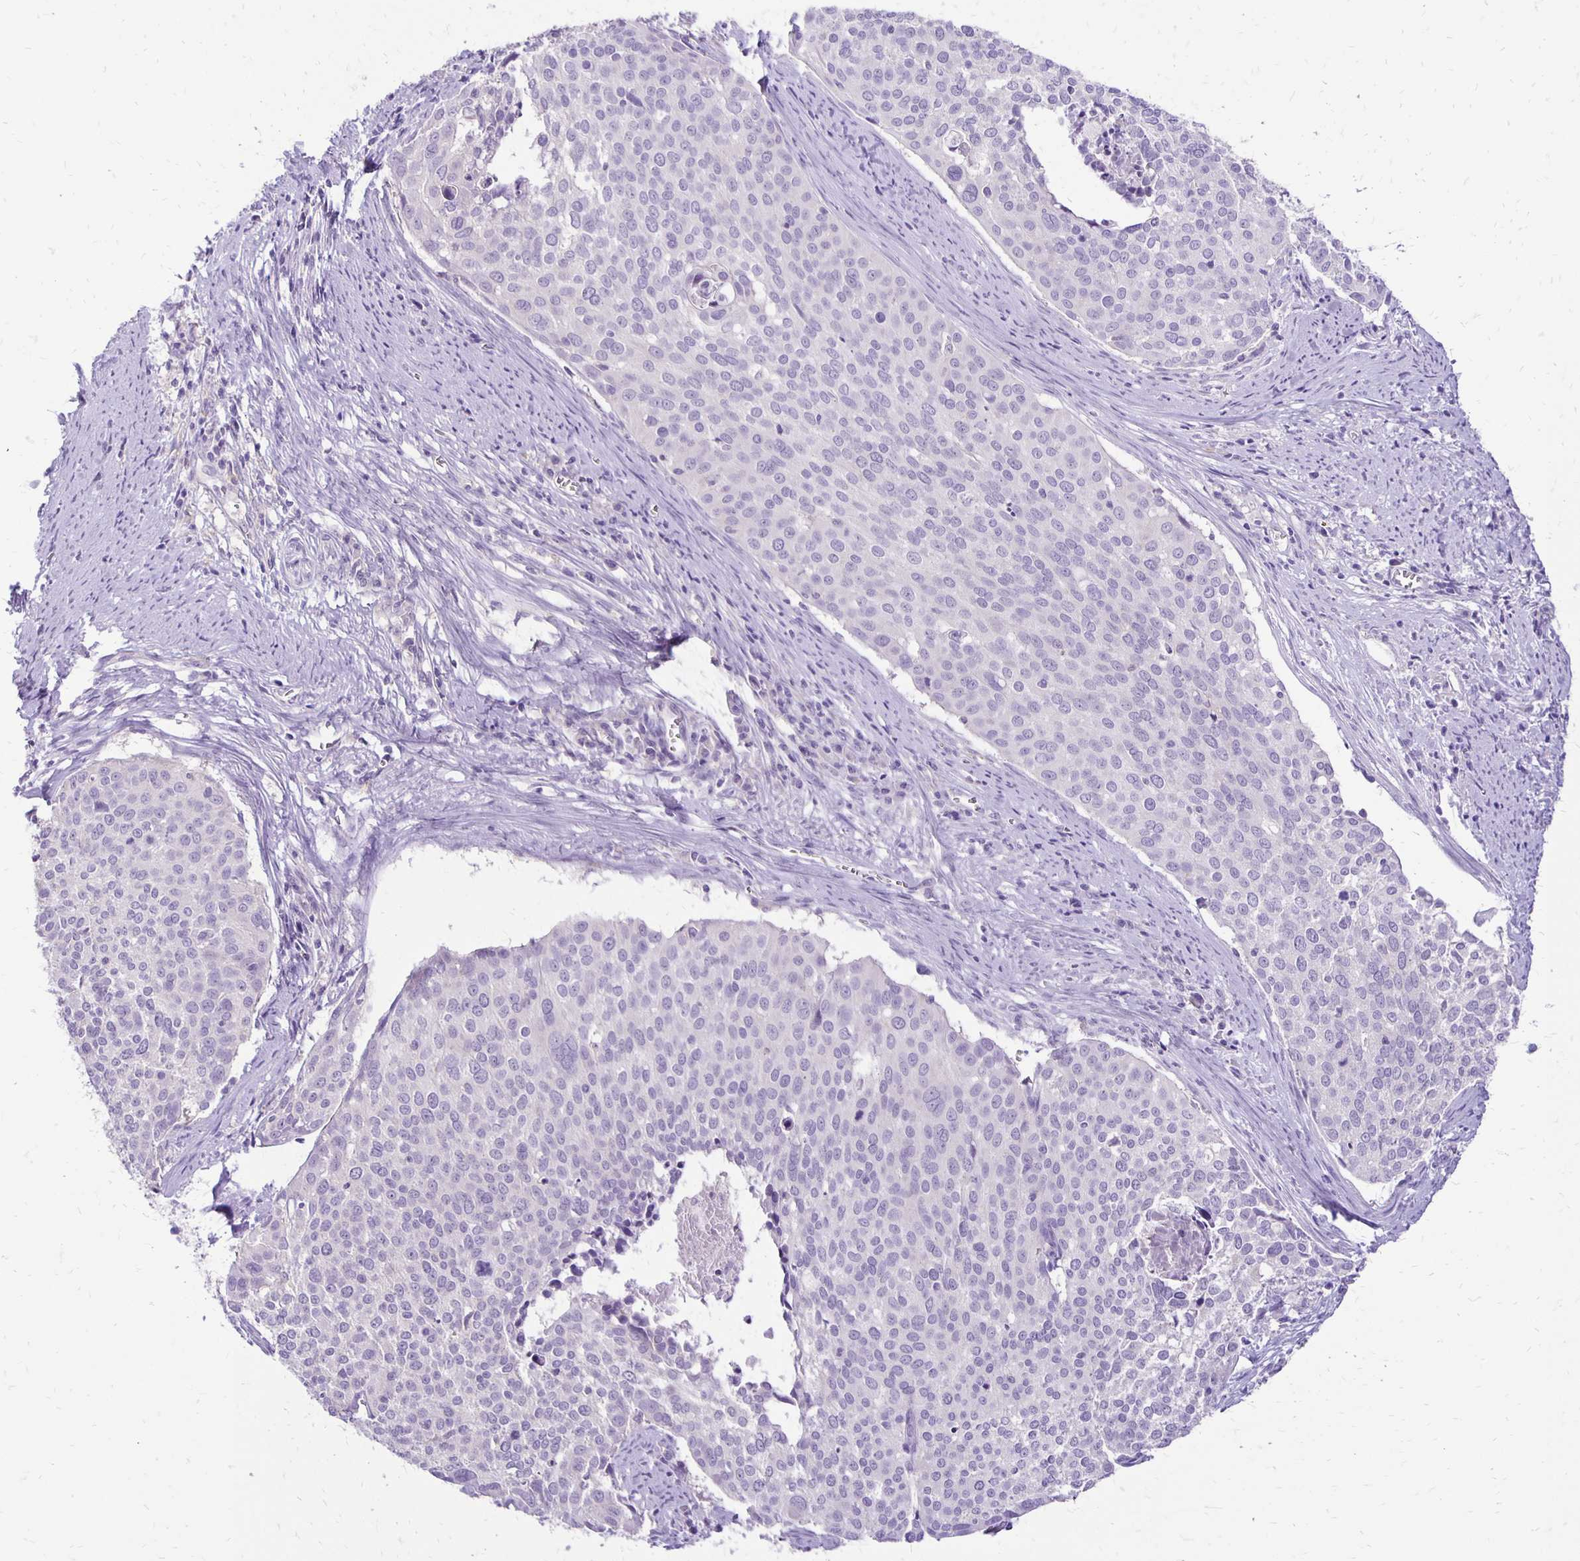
{"staining": {"intensity": "negative", "quantity": "none", "location": "none"}, "tissue": "cervical cancer", "cell_type": "Tumor cells", "image_type": "cancer", "snomed": [{"axis": "morphology", "description": "Squamous cell carcinoma, NOS"}, {"axis": "topography", "description": "Cervix"}], "caption": "Immunohistochemistry (IHC) image of cervical cancer stained for a protein (brown), which shows no expression in tumor cells.", "gene": "ANKRD45", "patient": {"sex": "female", "age": 39}}